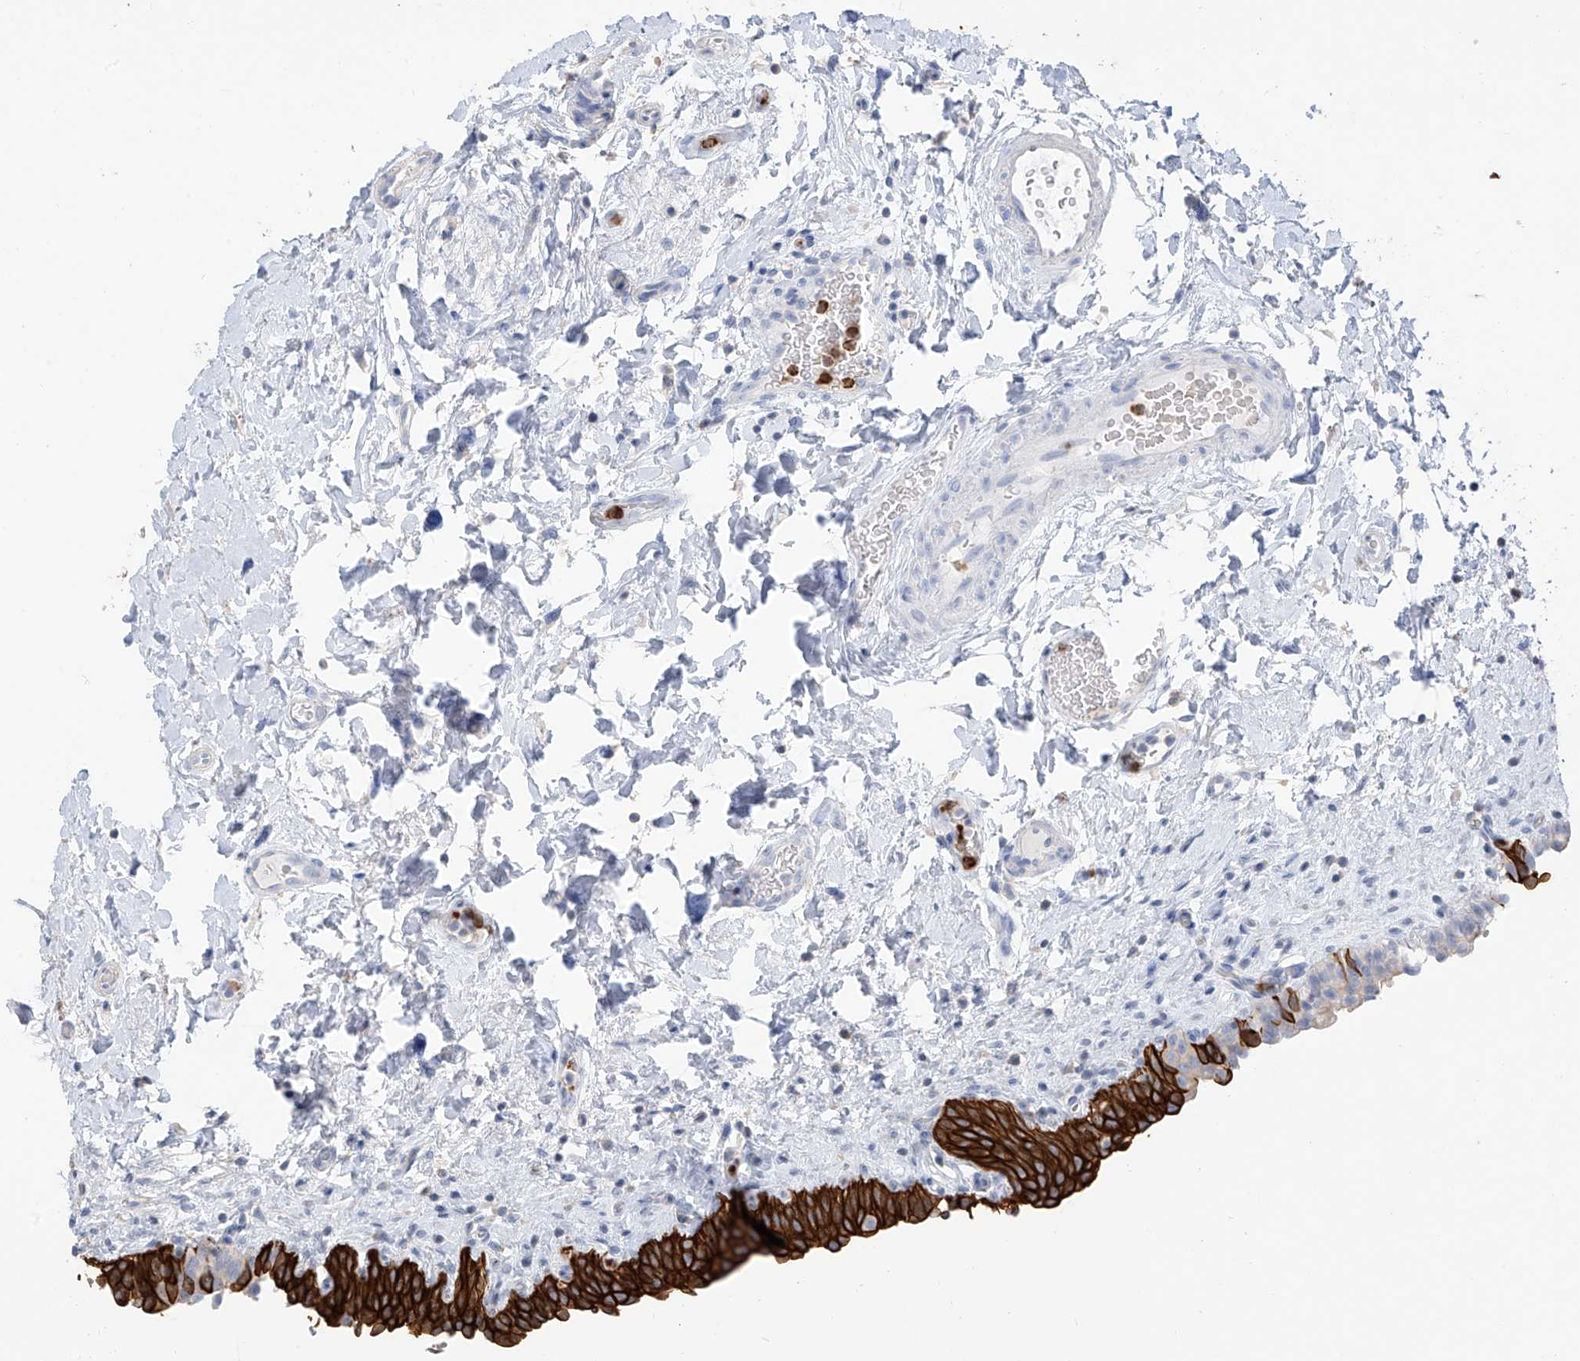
{"staining": {"intensity": "strong", "quantity": "<25%", "location": "cytoplasmic/membranous"}, "tissue": "urinary bladder", "cell_type": "Urothelial cells", "image_type": "normal", "snomed": [{"axis": "morphology", "description": "Normal tissue, NOS"}, {"axis": "topography", "description": "Urinary bladder"}], "caption": "The image reveals staining of normal urinary bladder, revealing strong cytoplasmic/membranous protein expression (brown color) within urothelial cells. The protein of interest is shown in brown color, while the nuclei are stained blue.", "gene": "PAFAH1B3", "patient": {"sex": "male", "age": 83}}